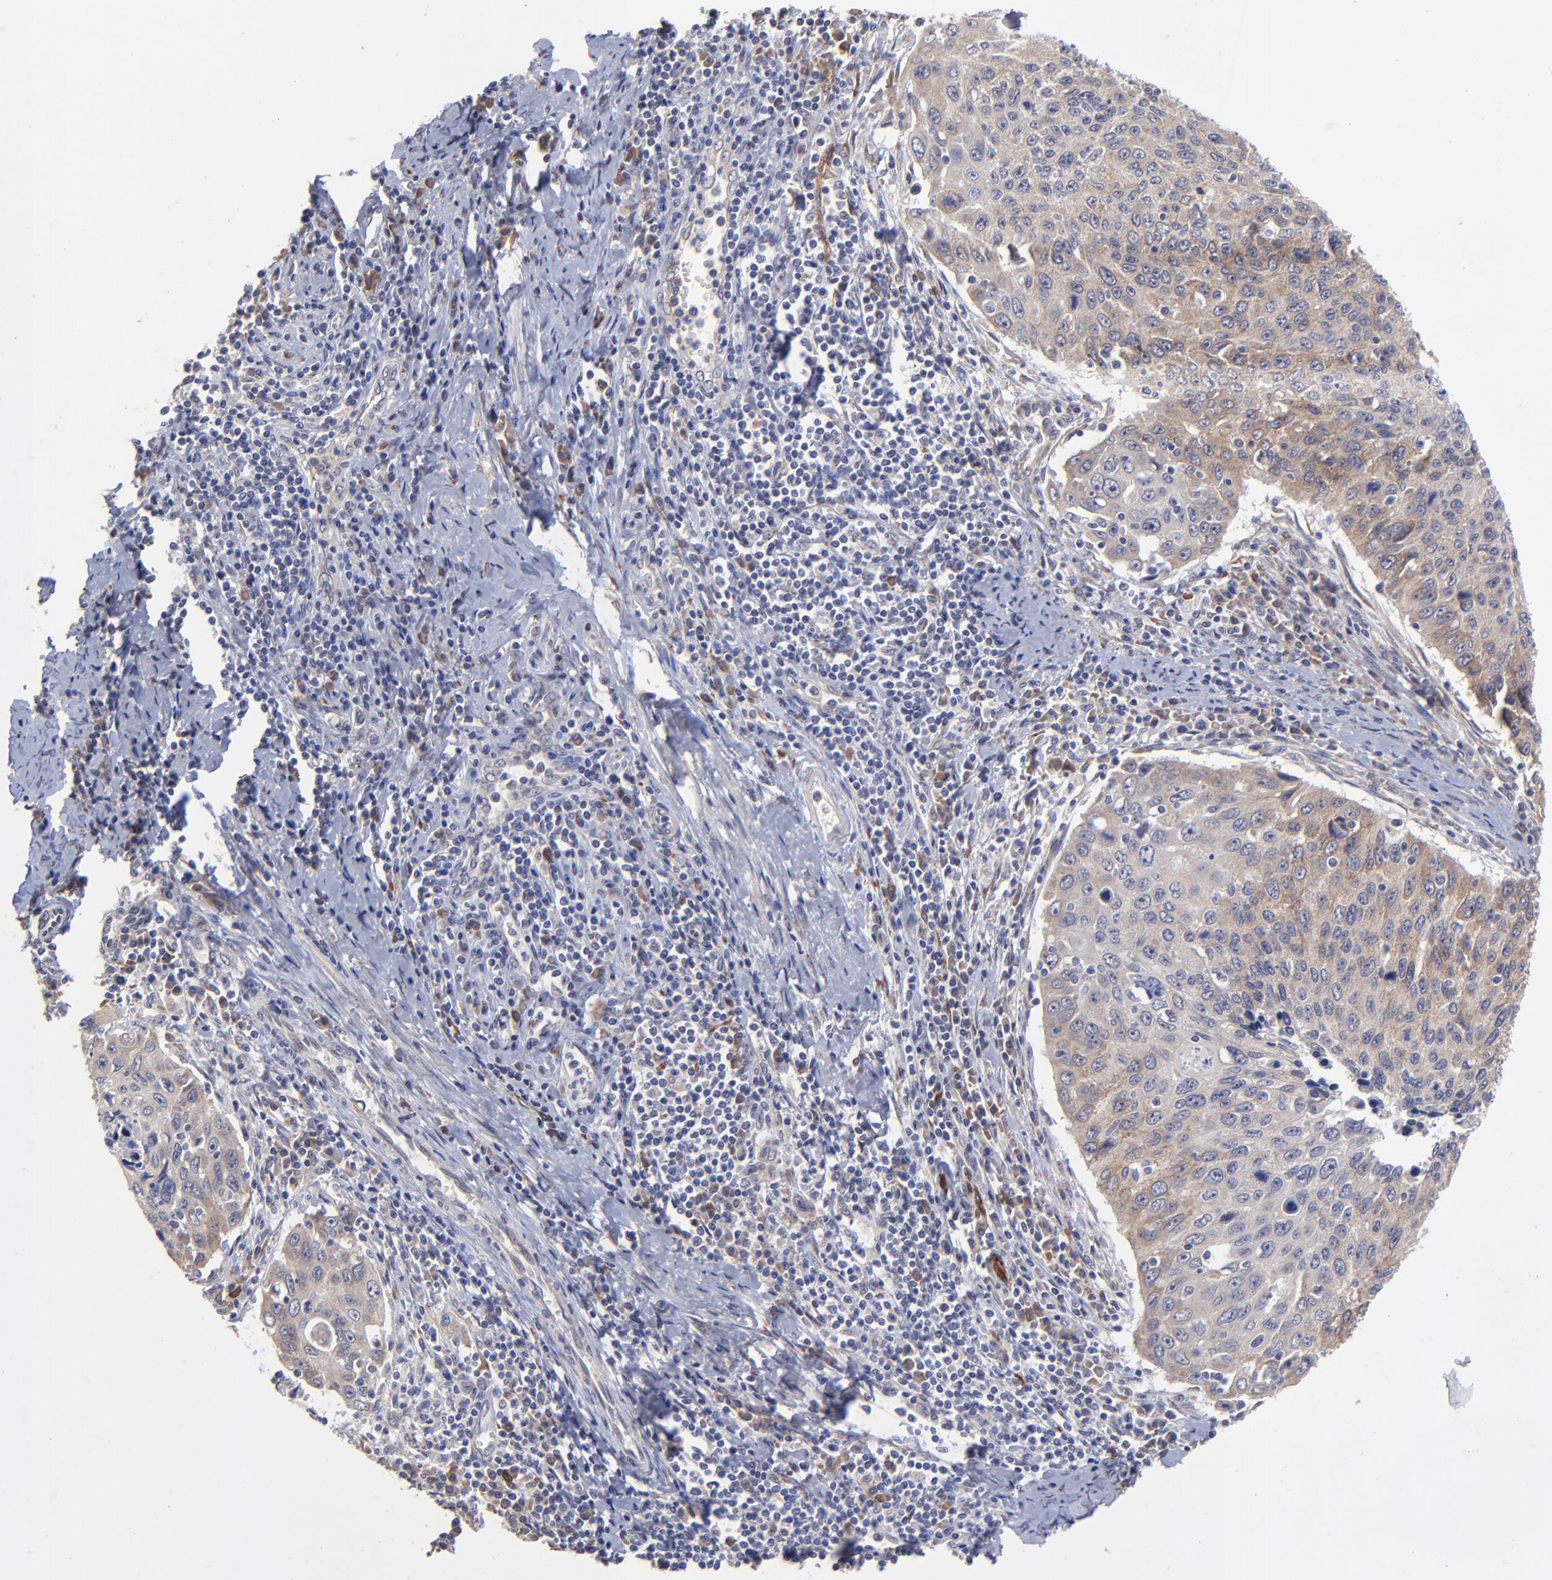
{"staining": {"intensity": "weak", "quantity": ">75%", "location": "cytoplasmic/membranous"}, "tissue": "cervical cancer", "cell_type": "Tumor cells", "image_type": "cancer", "snomed": [{"axis": "morphology", "description": "Squamous cell carcinoma, NOS"}, {"axis": "topography", "description": "Cervix"}], "caption": "A low amount of weak cytoplasmic/membranous expression is seen in about >75% of tumor cells in cervical cancer tissue.", "gene": "CHL1", "patient": {"sex": "female", "age": 53}}